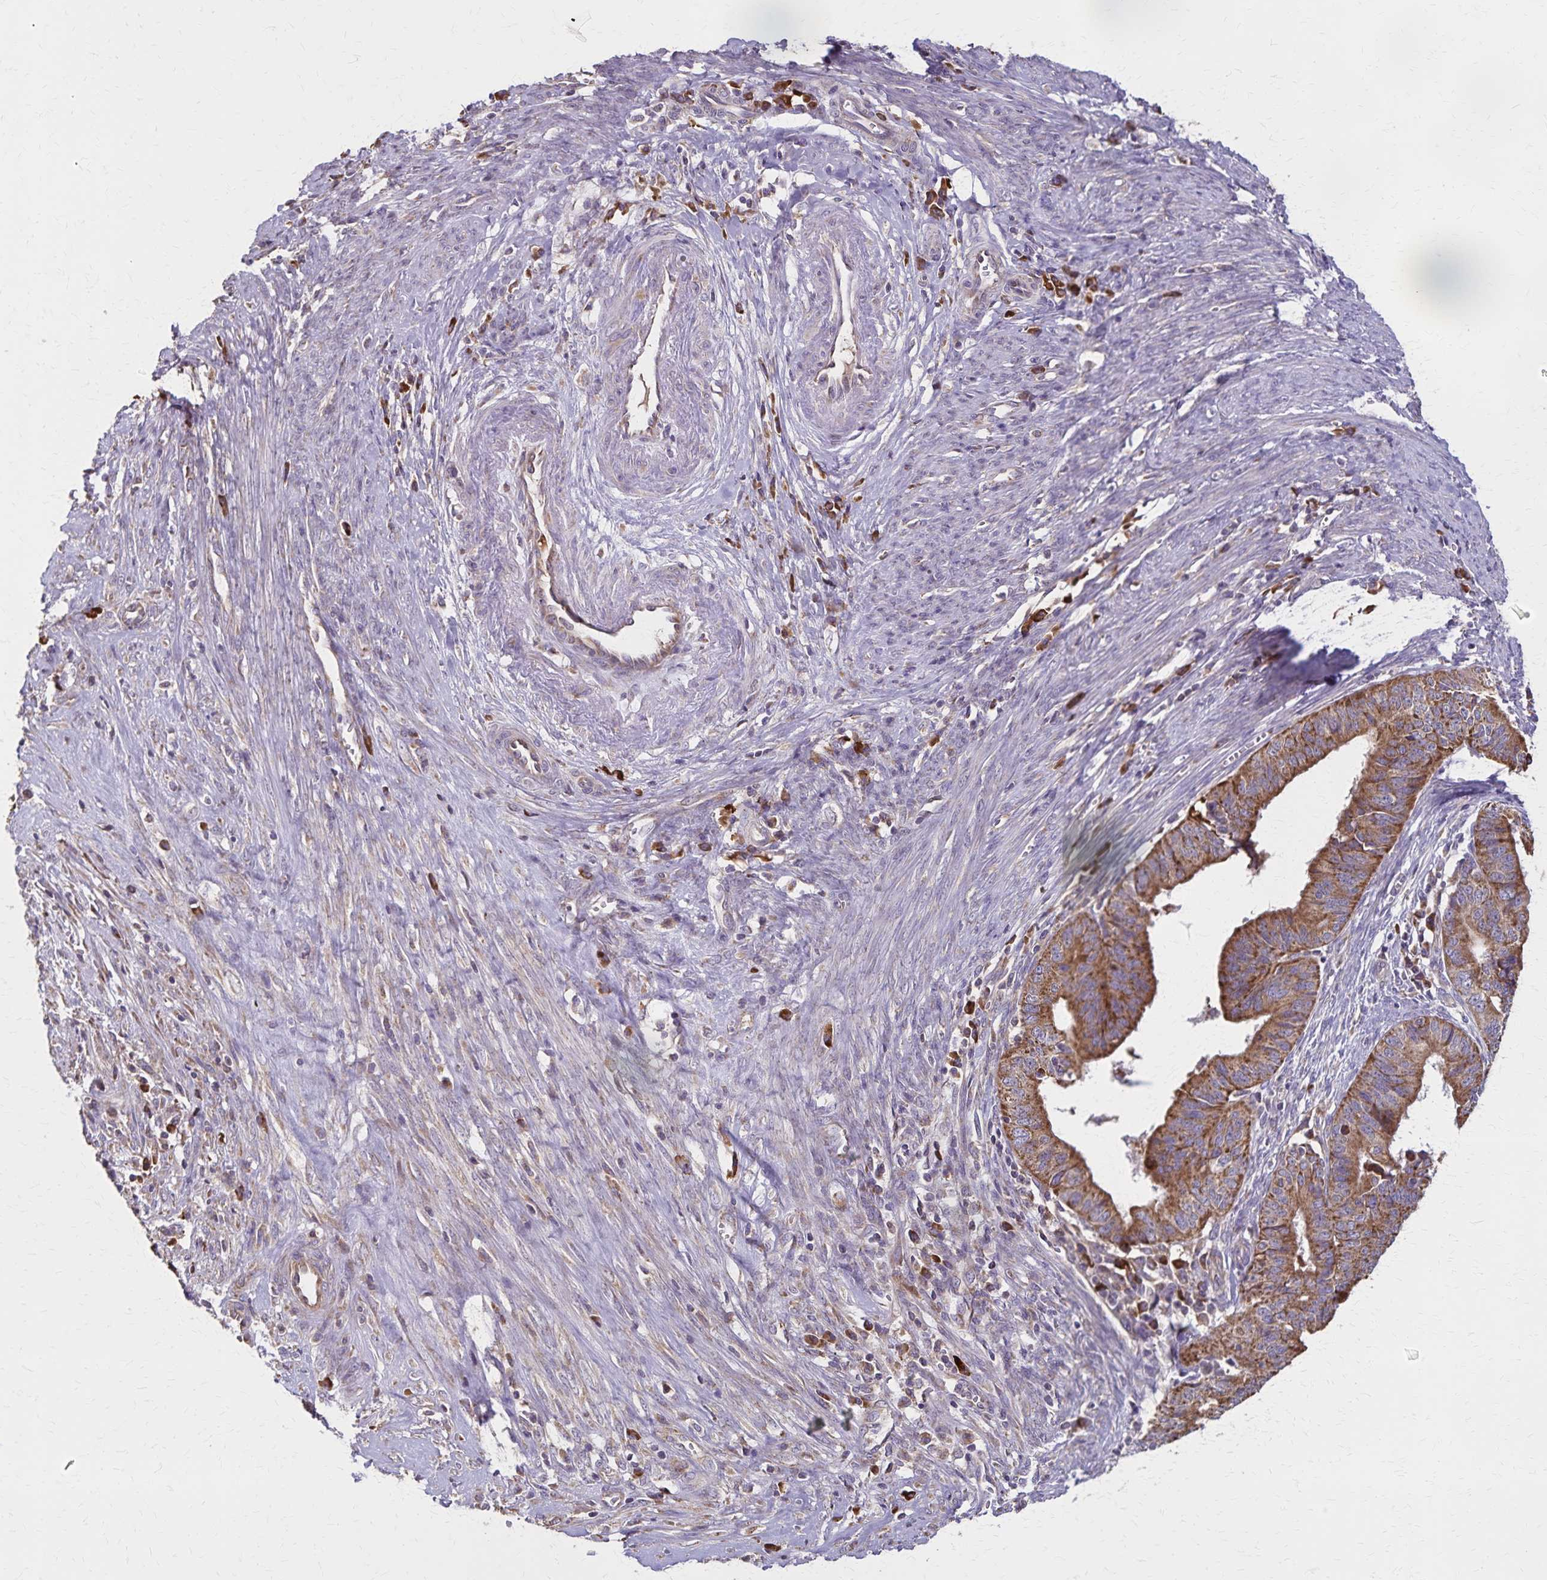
{"staining": {"intensity": "moderate", "quantity": ">75%", "location": "cytoplasmic/membranous"}, "tissue": "endometrial cancer", "cell_type": "Tumor cells", "image_type": "cancer", "snomed": [{"axis": "morphology", "description": "Adenocarcinoma, NOS"}, {"axis": "topography", "description": "Endometrium"}], "caption": "Immunohistochemistry histopathology image of endometrial adenocarcinoma stained for a protein (brown), which demonstrates medium levels of moderate cytoplasmic/membranous expression in about >75% of tumor cells.", "gene": "RNF10", "patient": {"sex": "female", "age": 65}}